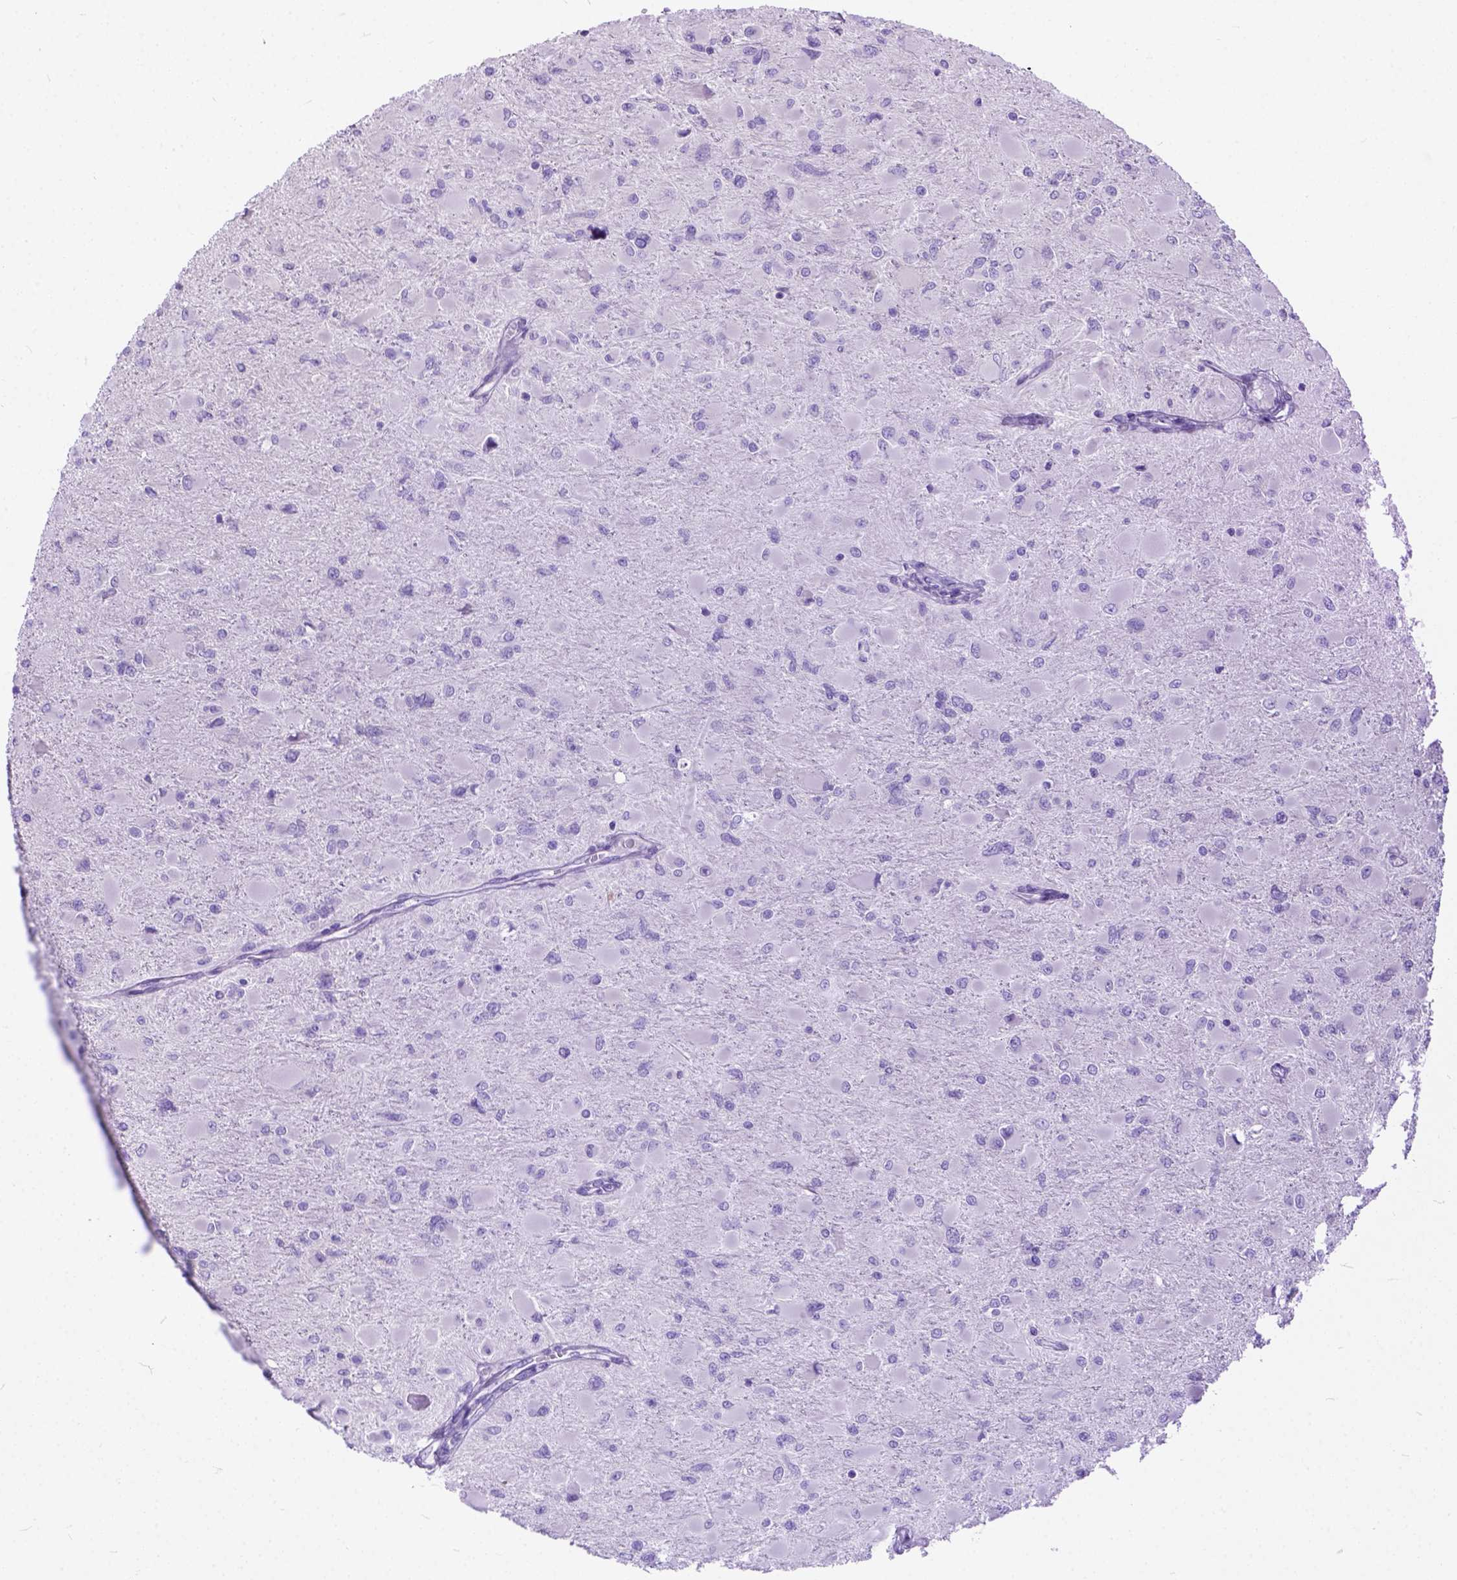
{"staining": {"intensity": "negative", "quantity": "none", "location": "none"}, "tissue": "glioma", "cell_type": "Tumor cells", "image_type": "cancer", "snomed": [{"axis": "morphology", "description": "Glioma, malignant, High grade"}, {"axis": "topography", "description": "Cerebral cortex"}], "caption": "Immunohistochemistry (IHC) image of human glioma stained for a protein (brown), which shows no expression in tumor cells.", "gene": "ODAD3", "patient": {"sex": "female", "age": 36}}